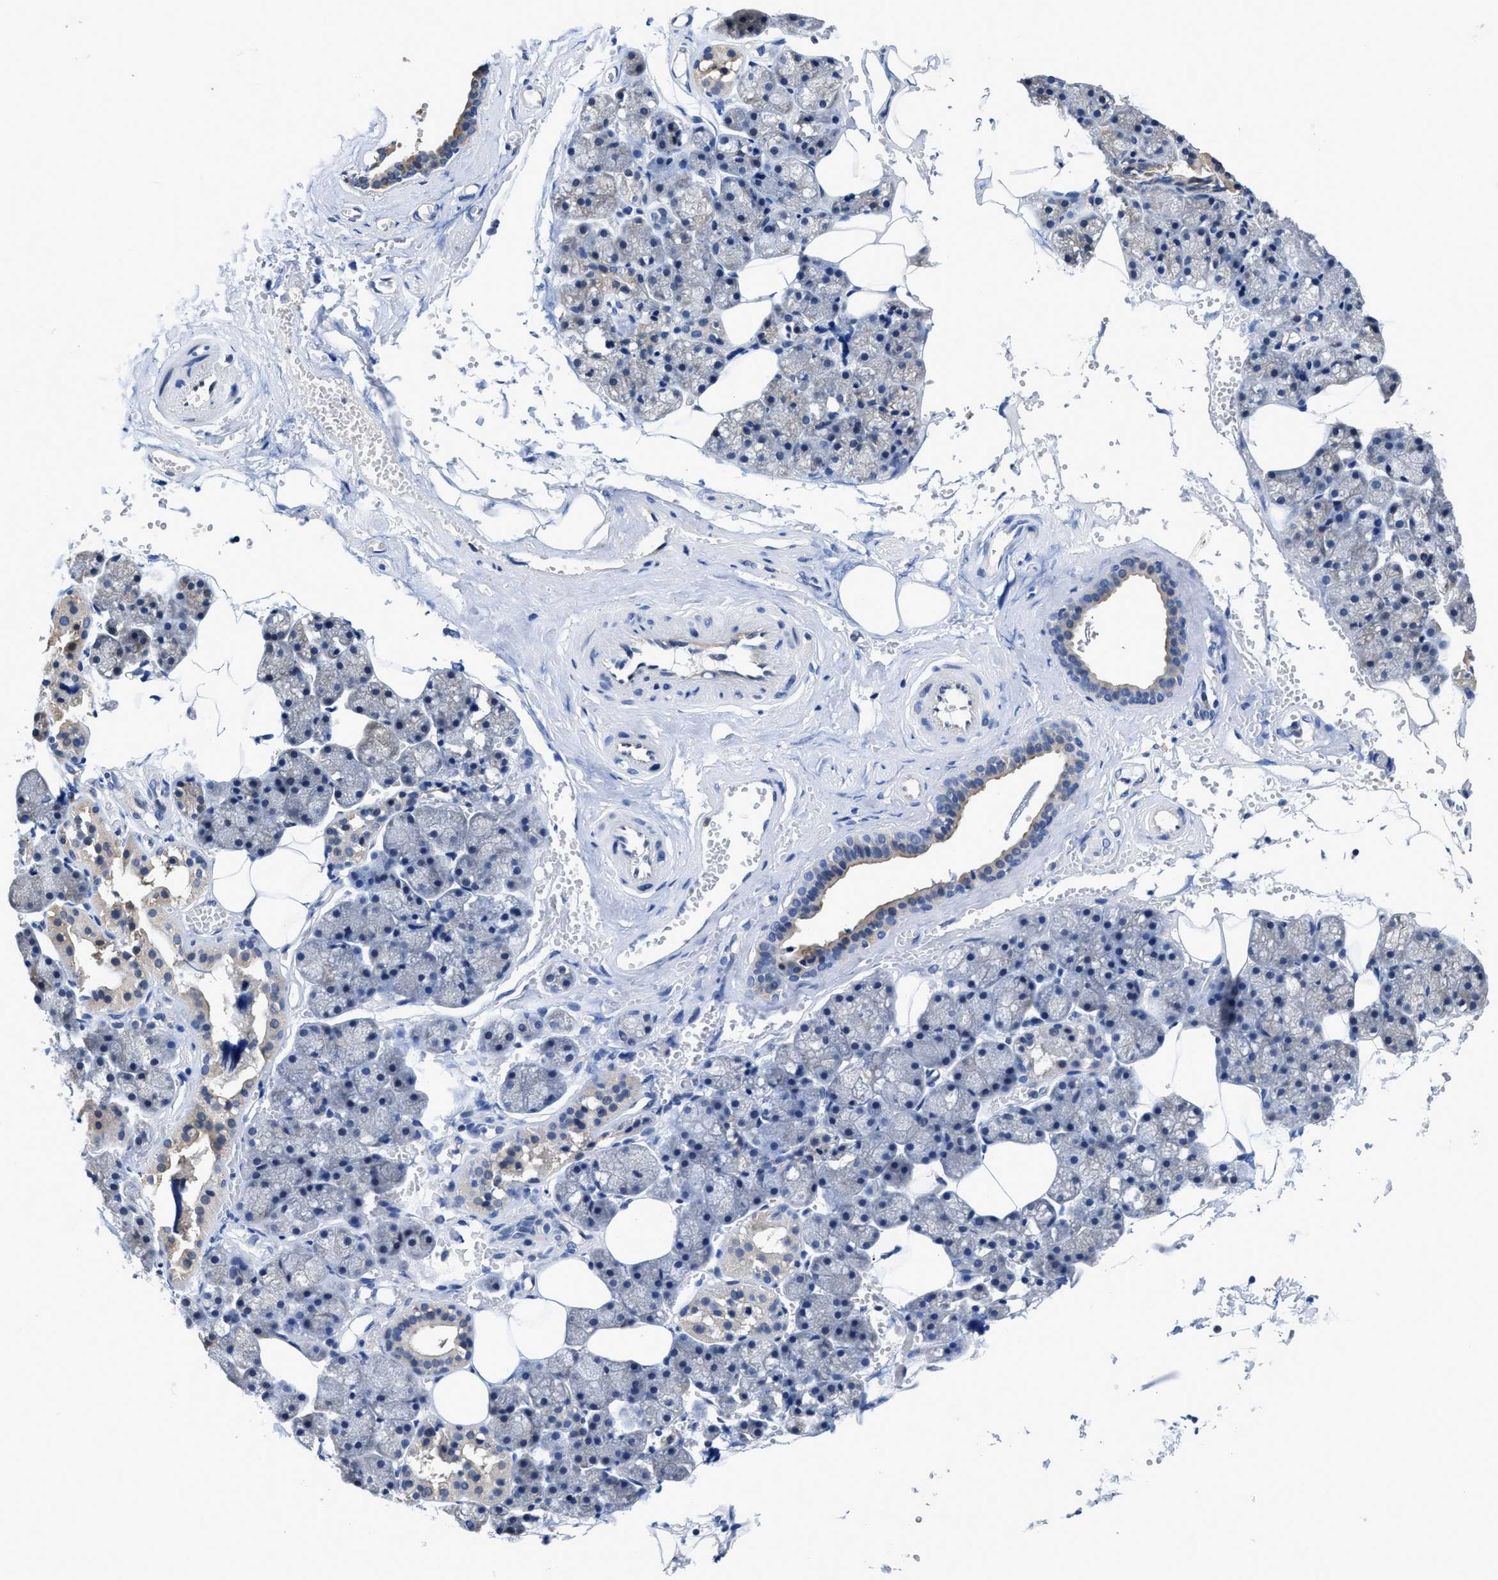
{"staining": {"intensity": "weak", "quantity": "<25%", "location": "cytoplasmic/membranous"}, "tissue": "salivary gland", "cell_type": "Glandular cells", "image_type": "normal", "snomed": [{"axis": "morphology", "description": "Normal tissue, NOS"}, {"axis": "topography", "description": "Salivary gland"}], "caption": "This is a histopathology image of IHC staining of normal salivary gland, which shows no positivity in glandular cells. (Brightfield microscopy of DAB immunohistochemistry at high magnification).", "gene": "HOOK1", "patient": {"sex": "male", "age": 62}}